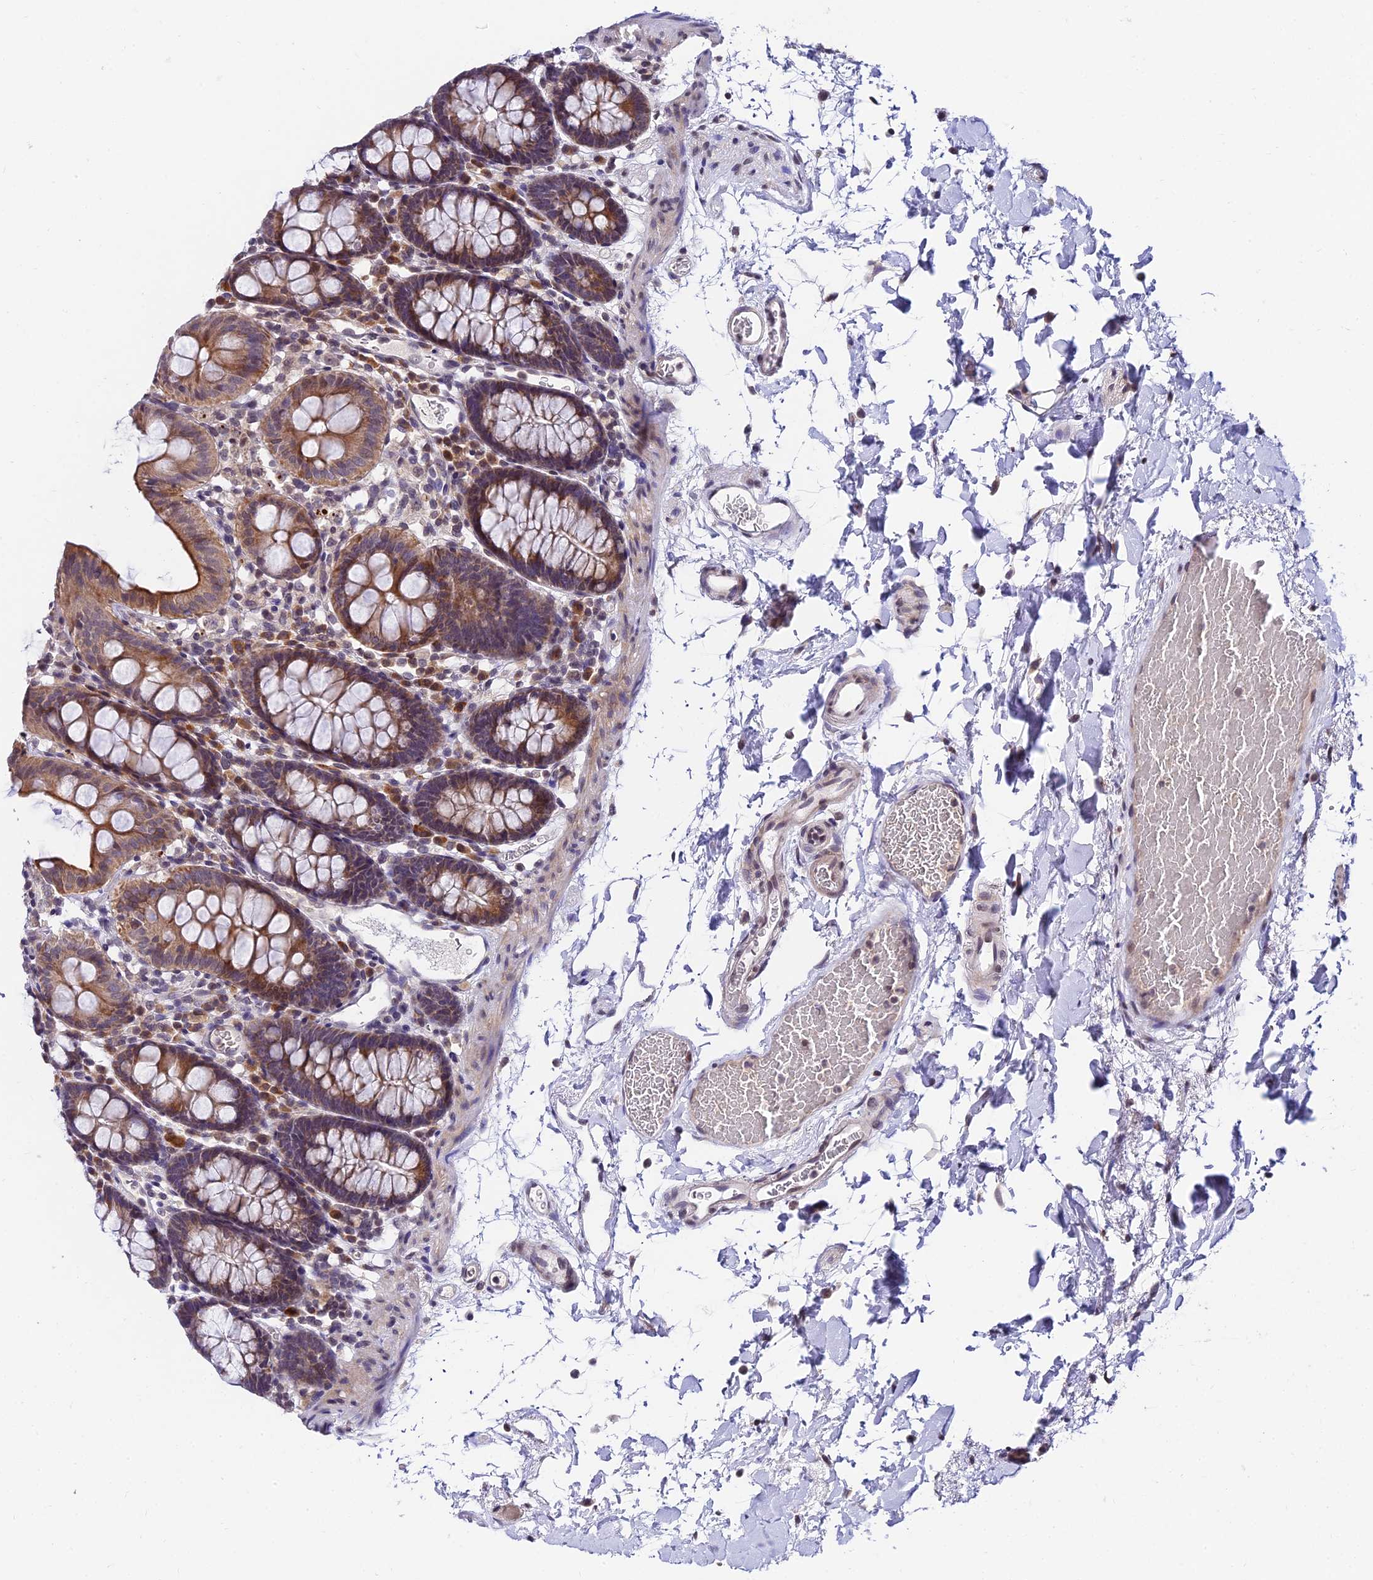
{"staining": {"intensity": "weak", "quantity": ">75%", "location": "cytoplasmic/membranous"}, "tissue": "colon", "cell_type": "Endothelial cells", "image_type": "normal", "snomed": [{"axis": "morphology", "description": "Normal tissue, NOS"}, {"axis": "topography", "description": "Colon"}], "caption": "Colon stained with DAB IHC exhibits low levels of weak cytoplasmic/membranous expression in about >75% of endothelial cells. The staining was performed using DAB, with brown indicating positive protein expression. Nuclei are stained blue with hematoxylin.", "gene": "CDNF", "patient": {"sex": "male", "age": 75}}